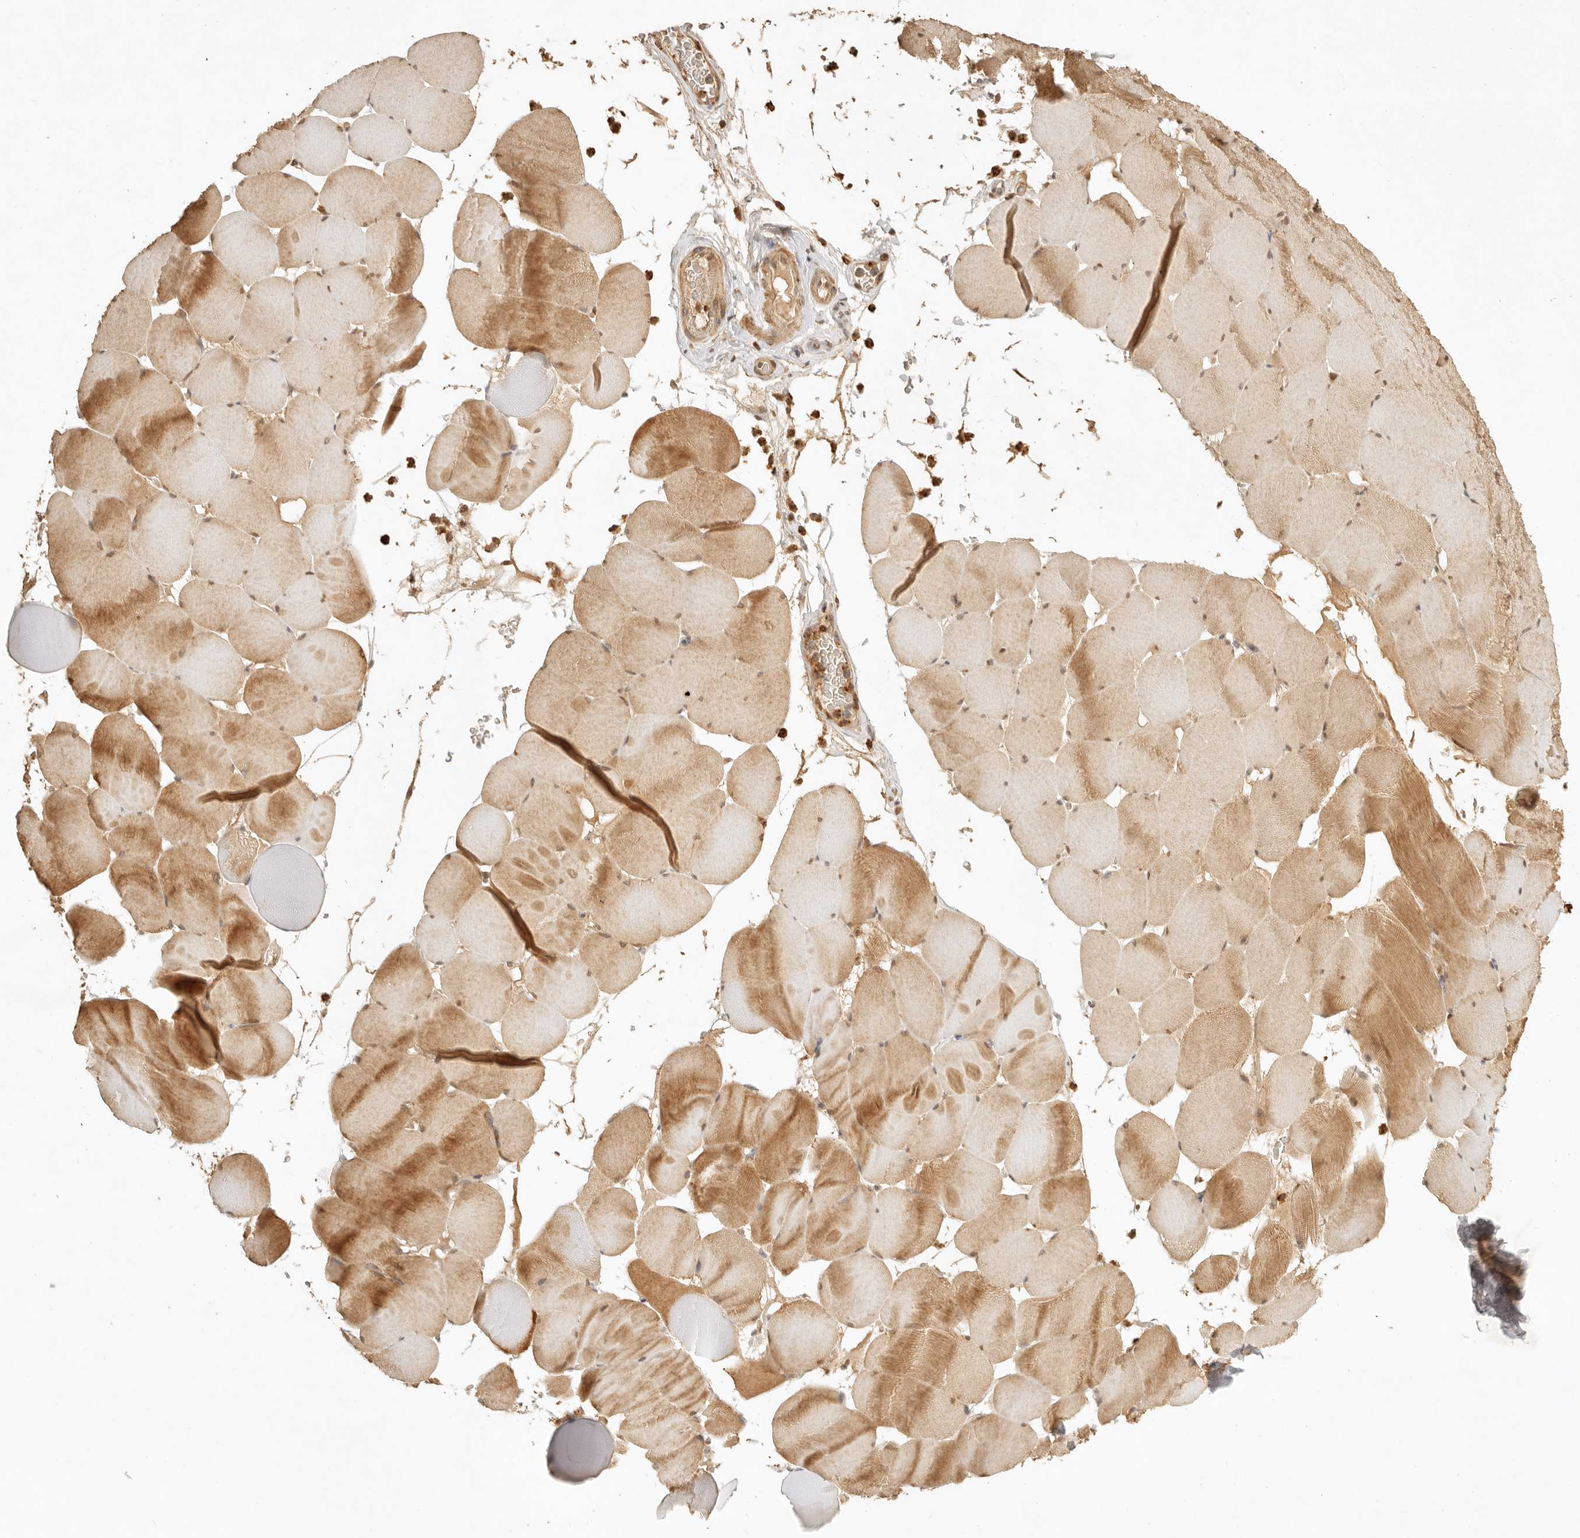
{"staining": {"intensity": "moderate", "quantity": ">75%", "location": "cytoplasmic/membranous,nuclear"}, "tissue": "skeletal muscle", "cell_type": "Myocytes", "image_type": "normal", "snomed": [{"axis": "morphology", "description": "Normal tissue, NOS"}, {"axis": "topography", "description": "Skeletal muscle"}], "caption": "Protein staining of normal skeletal muscle displays moderate cytoplasmic/membranous,nuclear expression in about >75% of myocytes. The staining is performed using DAB (3,3'-diaminobenzidine) brown chromogen to label protein expression. The nuclei are counter-stained blue using hematoxylin.", "gene": "KIF2B", "patient": {"sex": "male", "age": 62}}